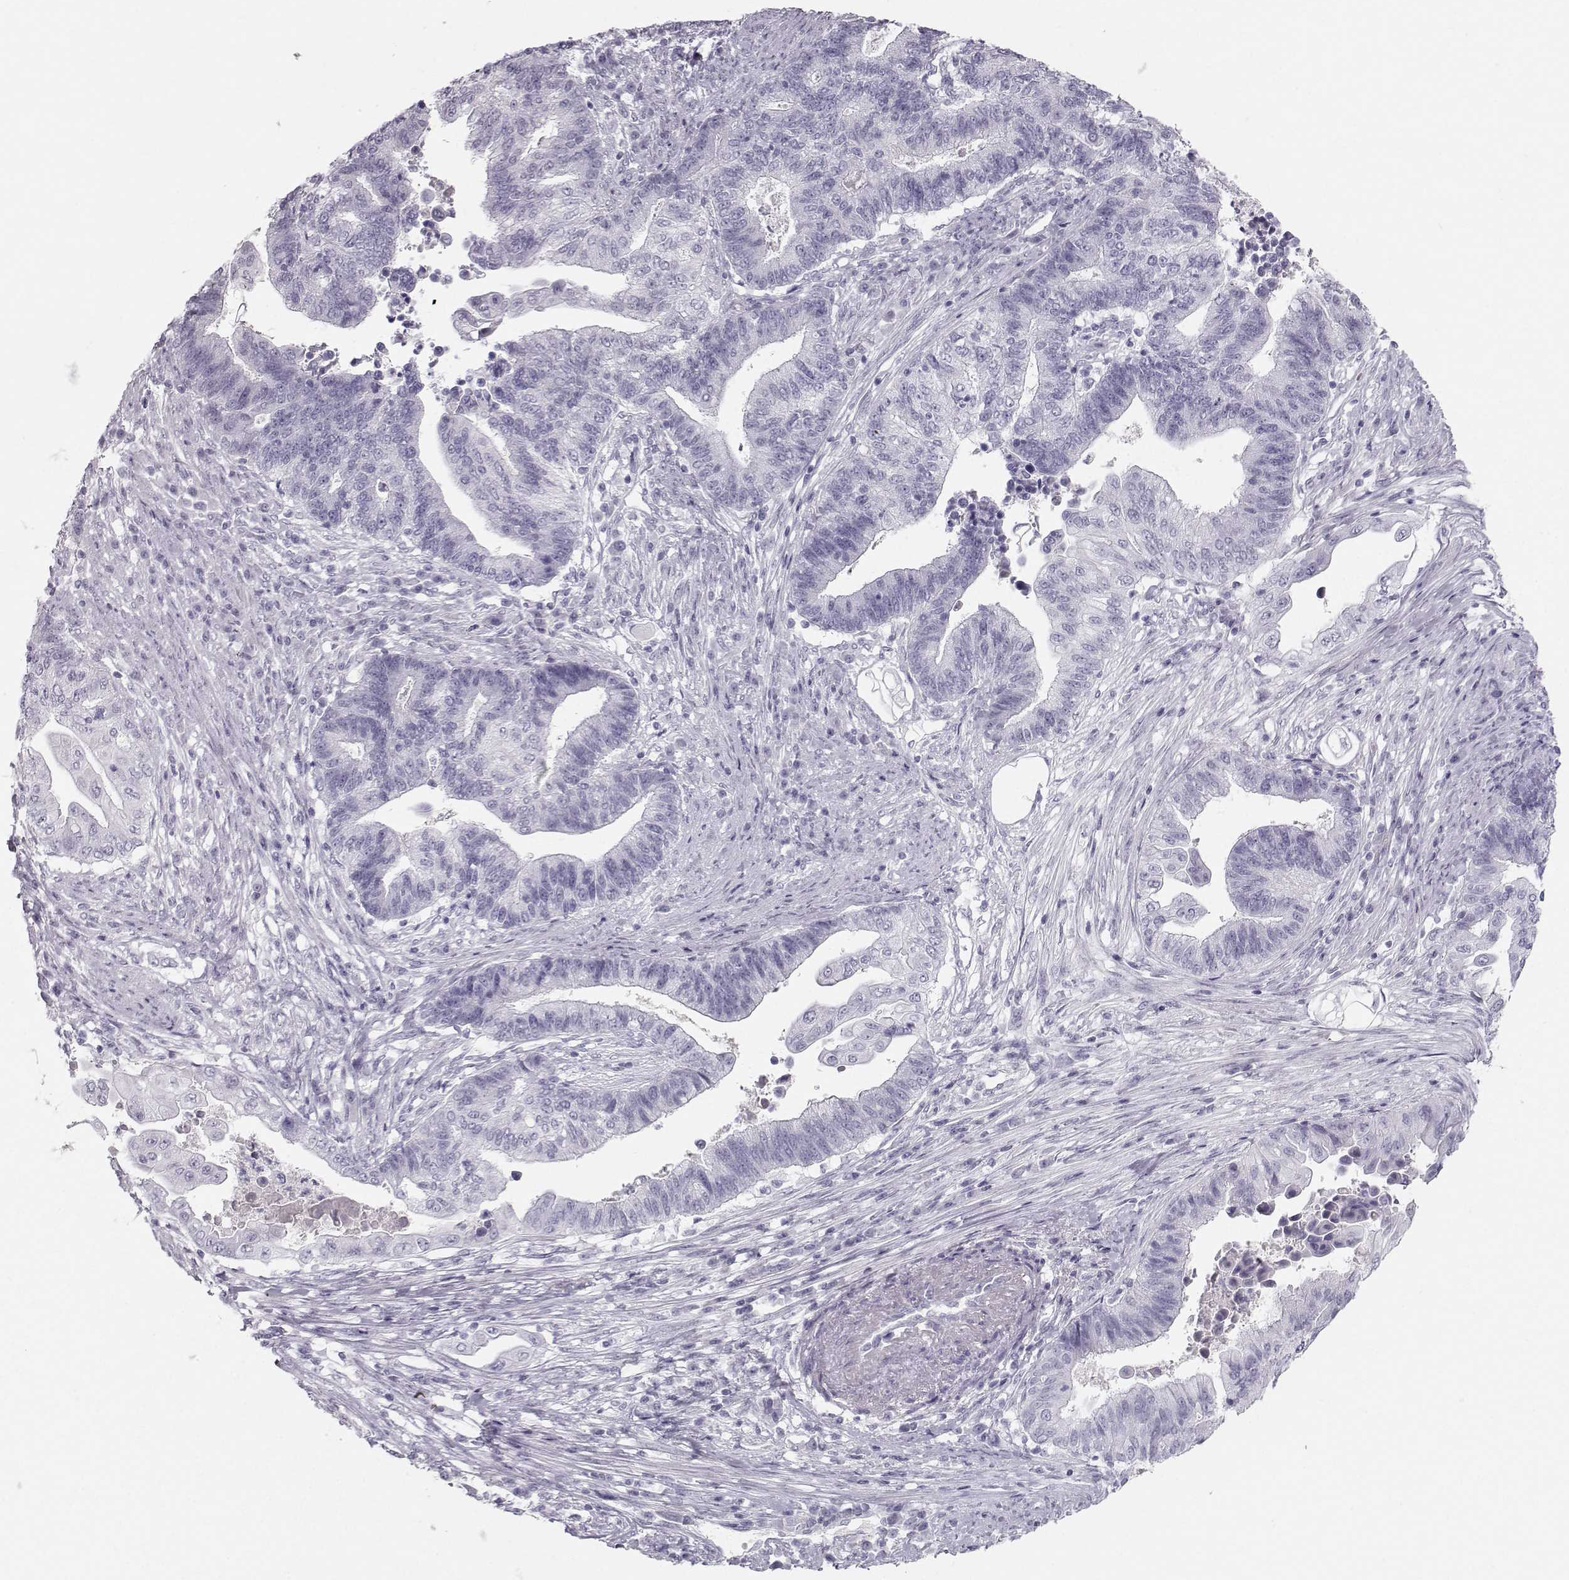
{"staining": {"intensity": "negative", "quantity": "none", "location": "none"}, "tissue": "endometrial cancer", "cell_type": "Tumor cells", "image_type": "cancer", "snomed": [{"axis": "morphology", "description": "Adenocarcinoma, NOS"}, {"axis": "topography", "description": "Uterus"}, {"axis": "topography", "description": "Endometrium"}], "caption": "High magnification brightfield microscopy of endometrial cancer (adenocarcinoma) stained with DAB (3,3'-diaminobenzidine) (brown) and counterstained with hematoxylin (blue): tumor cells show no significant staining. (DAB immunohistochemistry (IHC) visualized using brightfield microscopy, high magnification).", "gene": "CASR", "patient": {"sex": "female", "age": 54}}